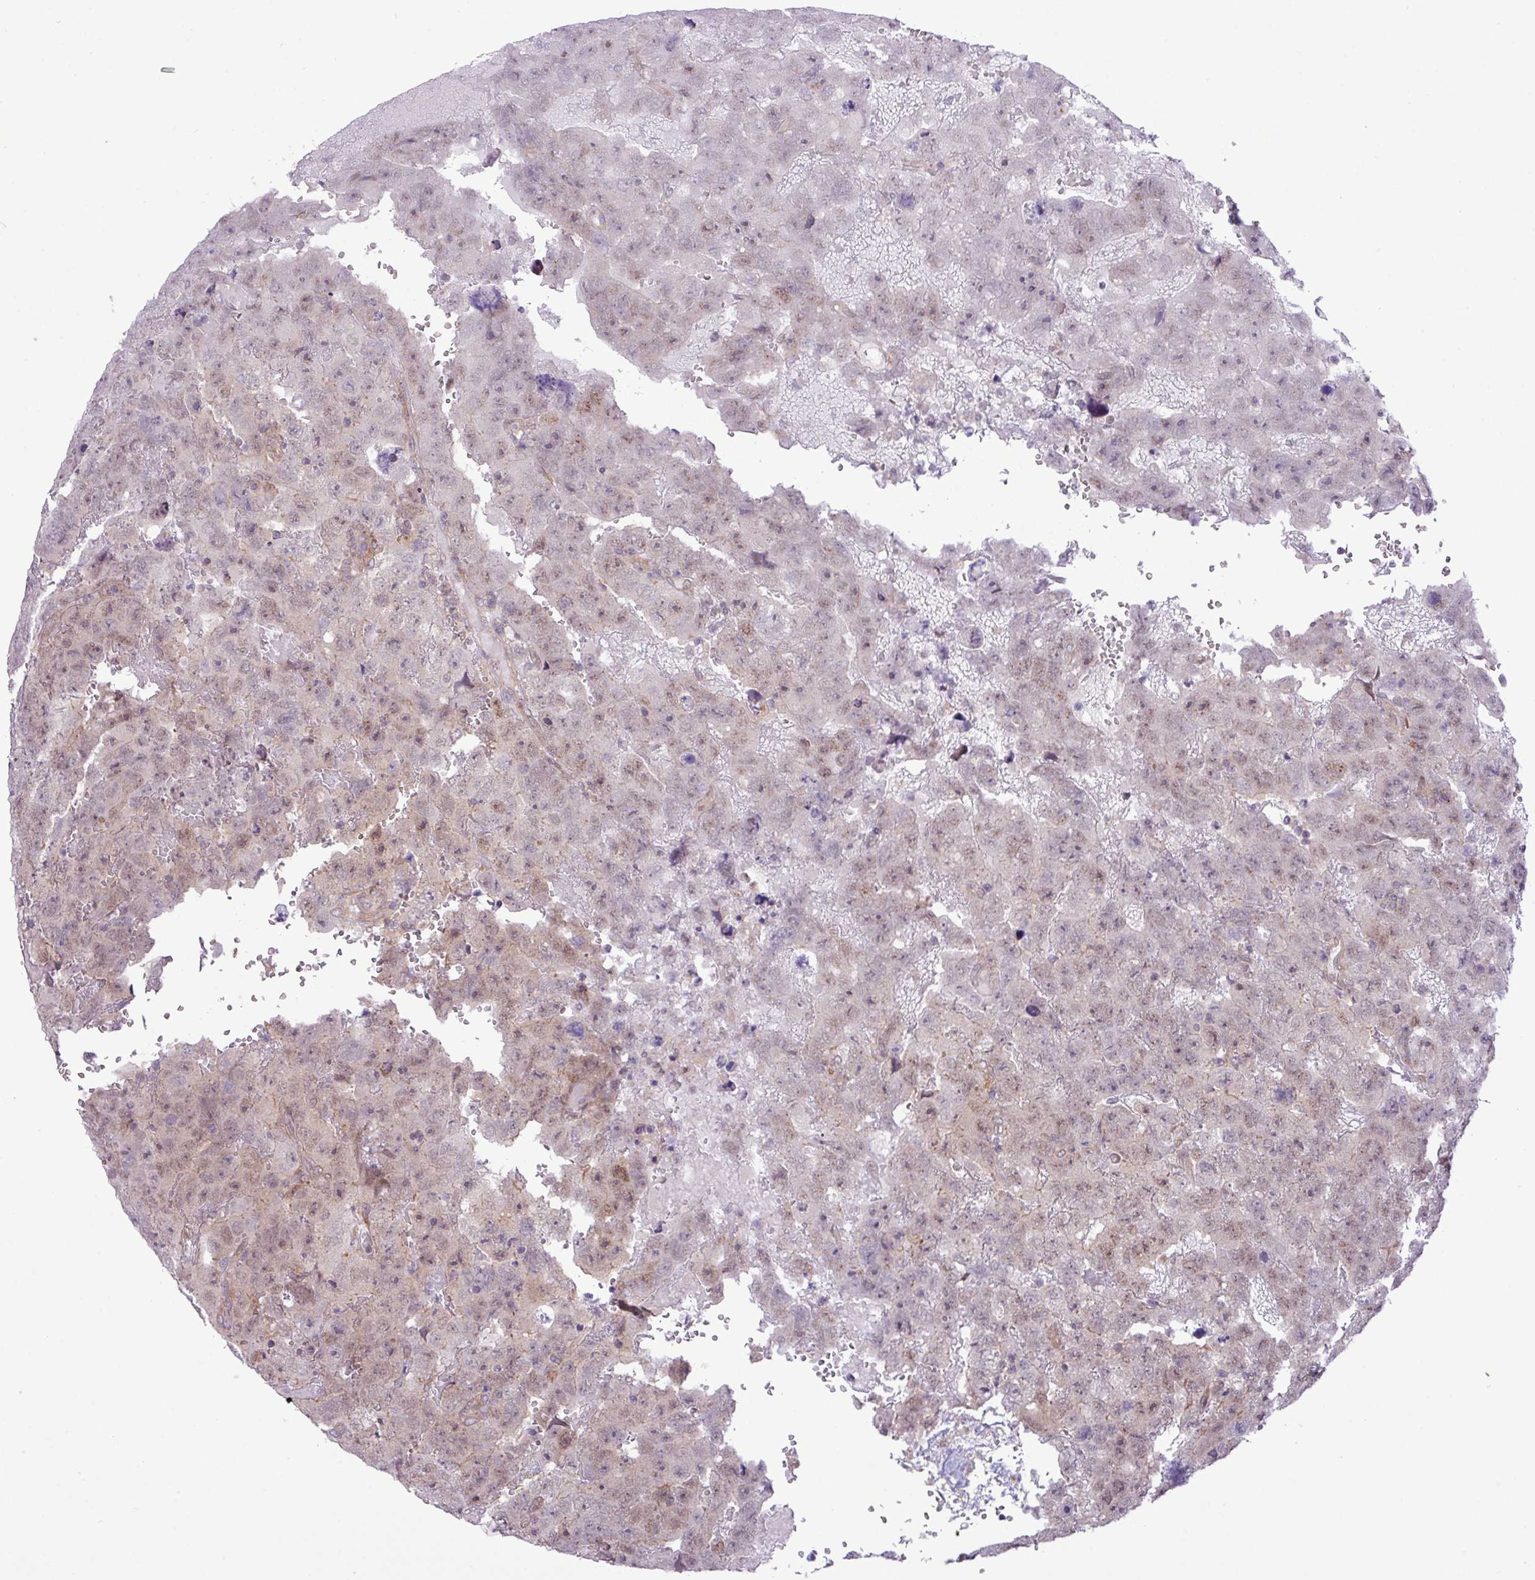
{"staining": {"intensity": "weak", "quantity": "25%-75%", "location": "nuclear"}, "tissue": "testis cancer", "cell_type": "Tumor cells", "image_type": "cancer", "snomed": [{"axis": "morphology", "description": "Carcinoma, Embryonal, NOS"}, {"axis": "topography", "description": "Testis"}], "caption": "IHC (DAB (3,3'-diaminobenzidine)) staining of human testis cancer demonstrates weak nuclear protein expression in approximately 25%-75% of tumor cells. (Brightfield microscopy of DAB IHC at high magnification).", "gene": "FAM222B", "patient": {"sex": "male", "age": 45}}